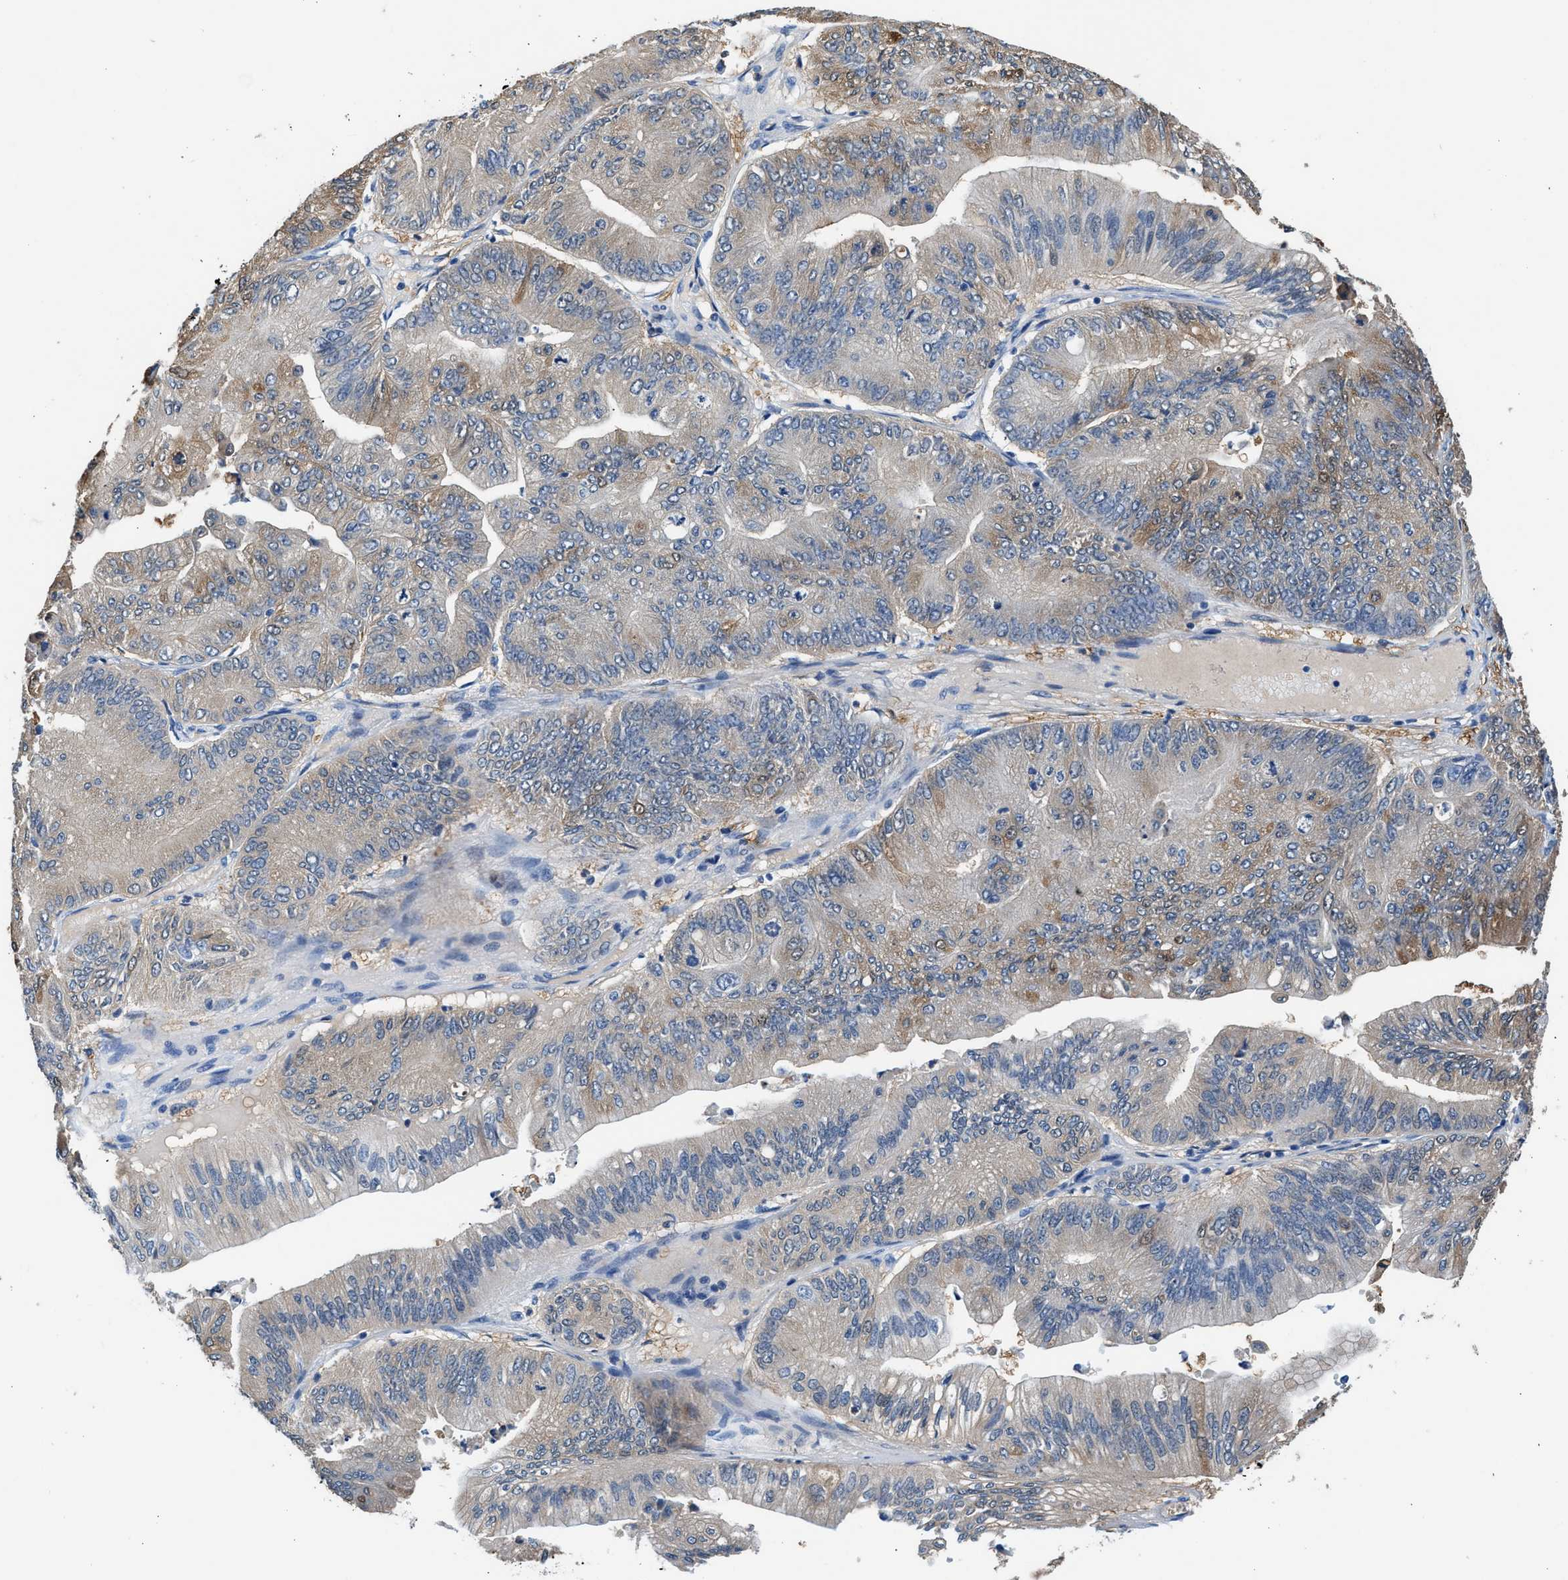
{"staining": {"intensity": "moderate", "quantity": "<25%", "location": "cytoplasmic/membranous"}, "tissue": "ovarian cancer", "cell_type": "Tumor cells", "image_type": "cancer", "snomed": [{"axis": "morphology", "description": "Cystadenocarcinoma, mucinous, NOS"}, {"axis": "topography", "description": "Ovary"}], "caption": "DAB immunohistochemical staining of ovarian cancer (mucinous cystadenocarcinoma) displays moderate cytoplasmic/membranous protein staining in approximately <25% of tumor cells. Using DAB (3,3'-diaminobenzidine) (brown) and hematoxylin (blue) stains, captured at high magnification using brightfield microscopy.", "gene": "FADS6", "patient": {"sex": "female", "age": 61}}